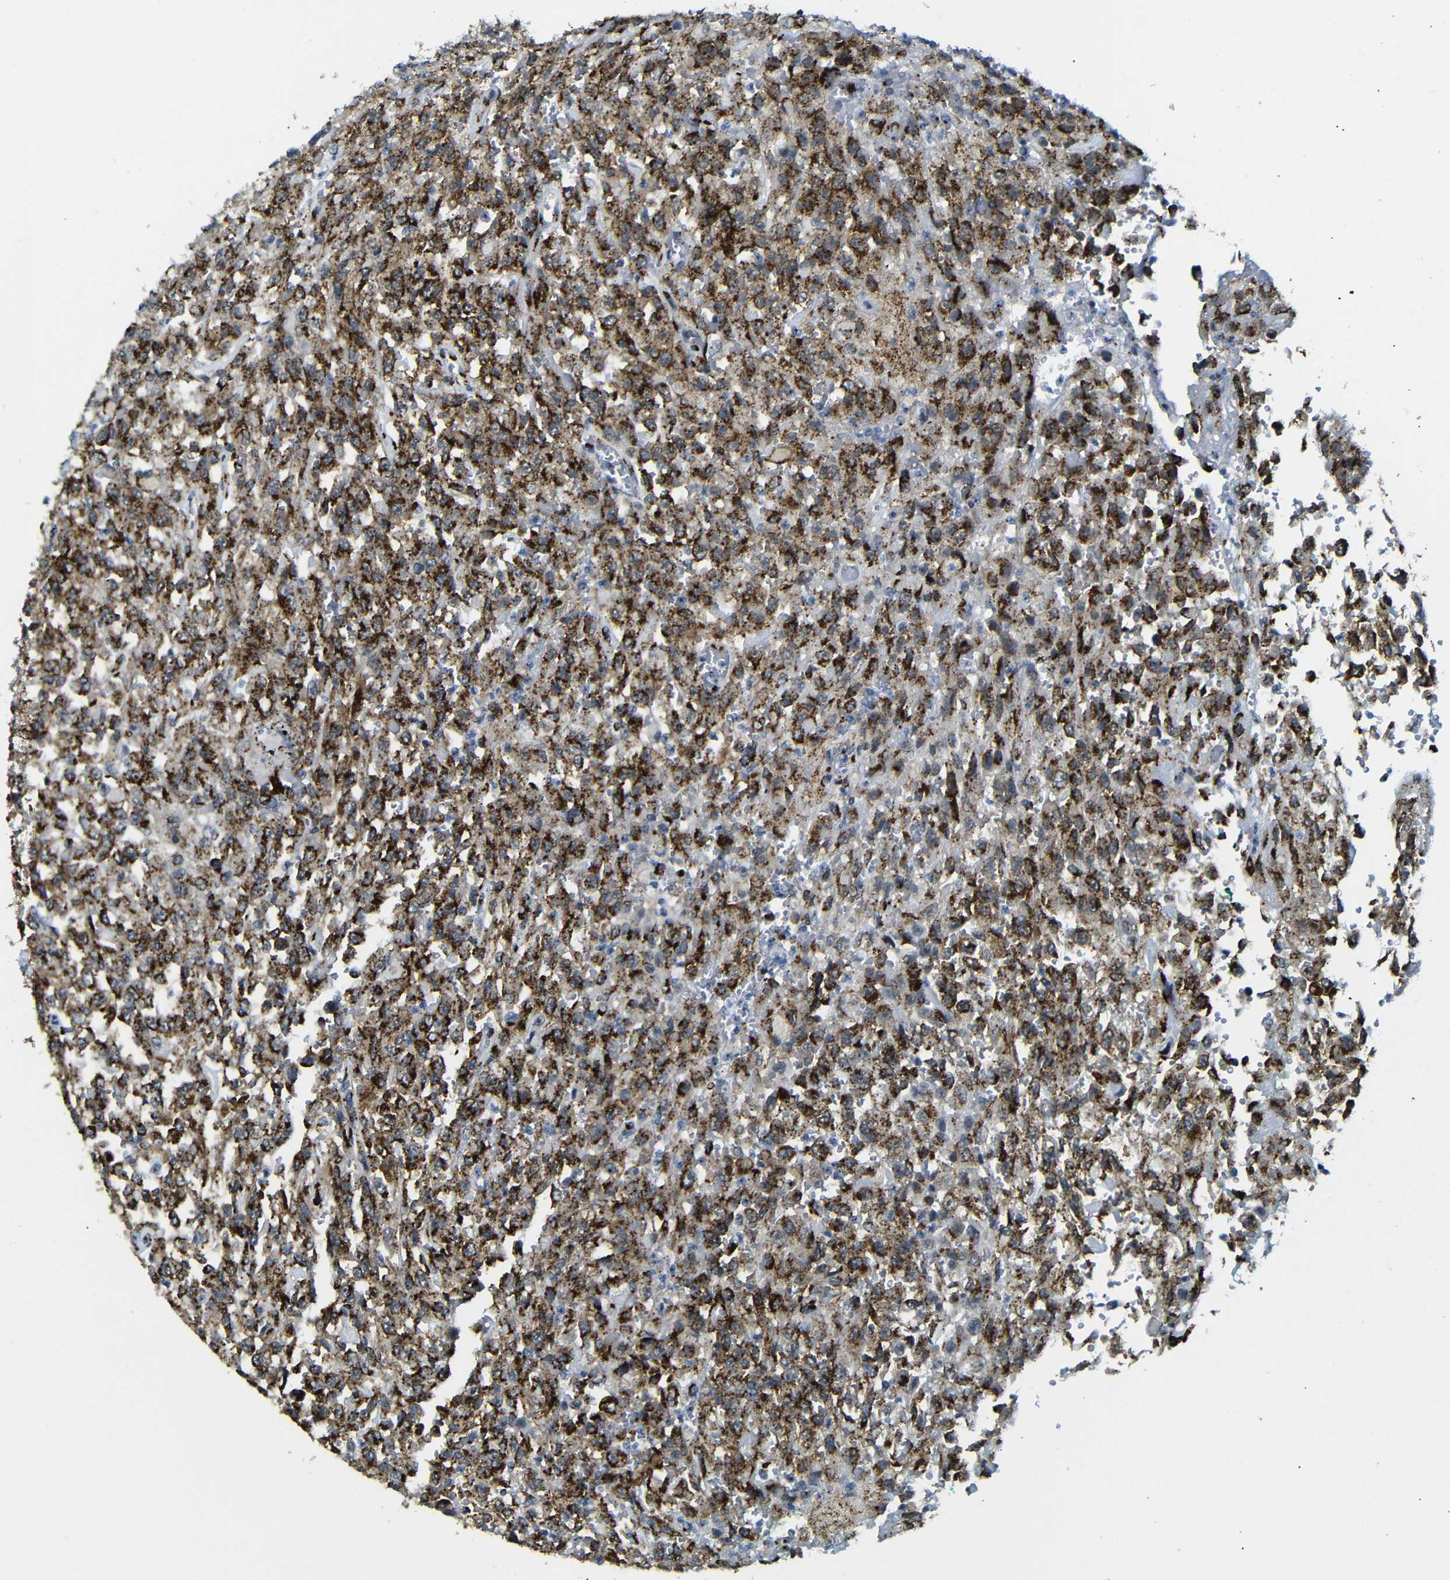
{"staining": {"intensity": "strong", "quantity": ">75%", "location": "cytoplasmic/membranous"}, "tissue": "urothelial cancer", "cell_type": "Tumor cells", "image_type": "cancer", "snomed": [{"axis": "morphology", "description": "Urothelial carcinoma, High grade"}, {"axis": "topography", "description": "Urinary bladder"}], "caption": "Urothelial cancer stained for a protein displays strong cytoplasmic/membranous positivity in tumor cells. The protein of interest is stained brown, and the nuclei are stained in blue (DAB IHC with brightfield microscopy, high magnification).", "gene": "TGOLN2", "patient": {"sex": "male", "age": 46}}